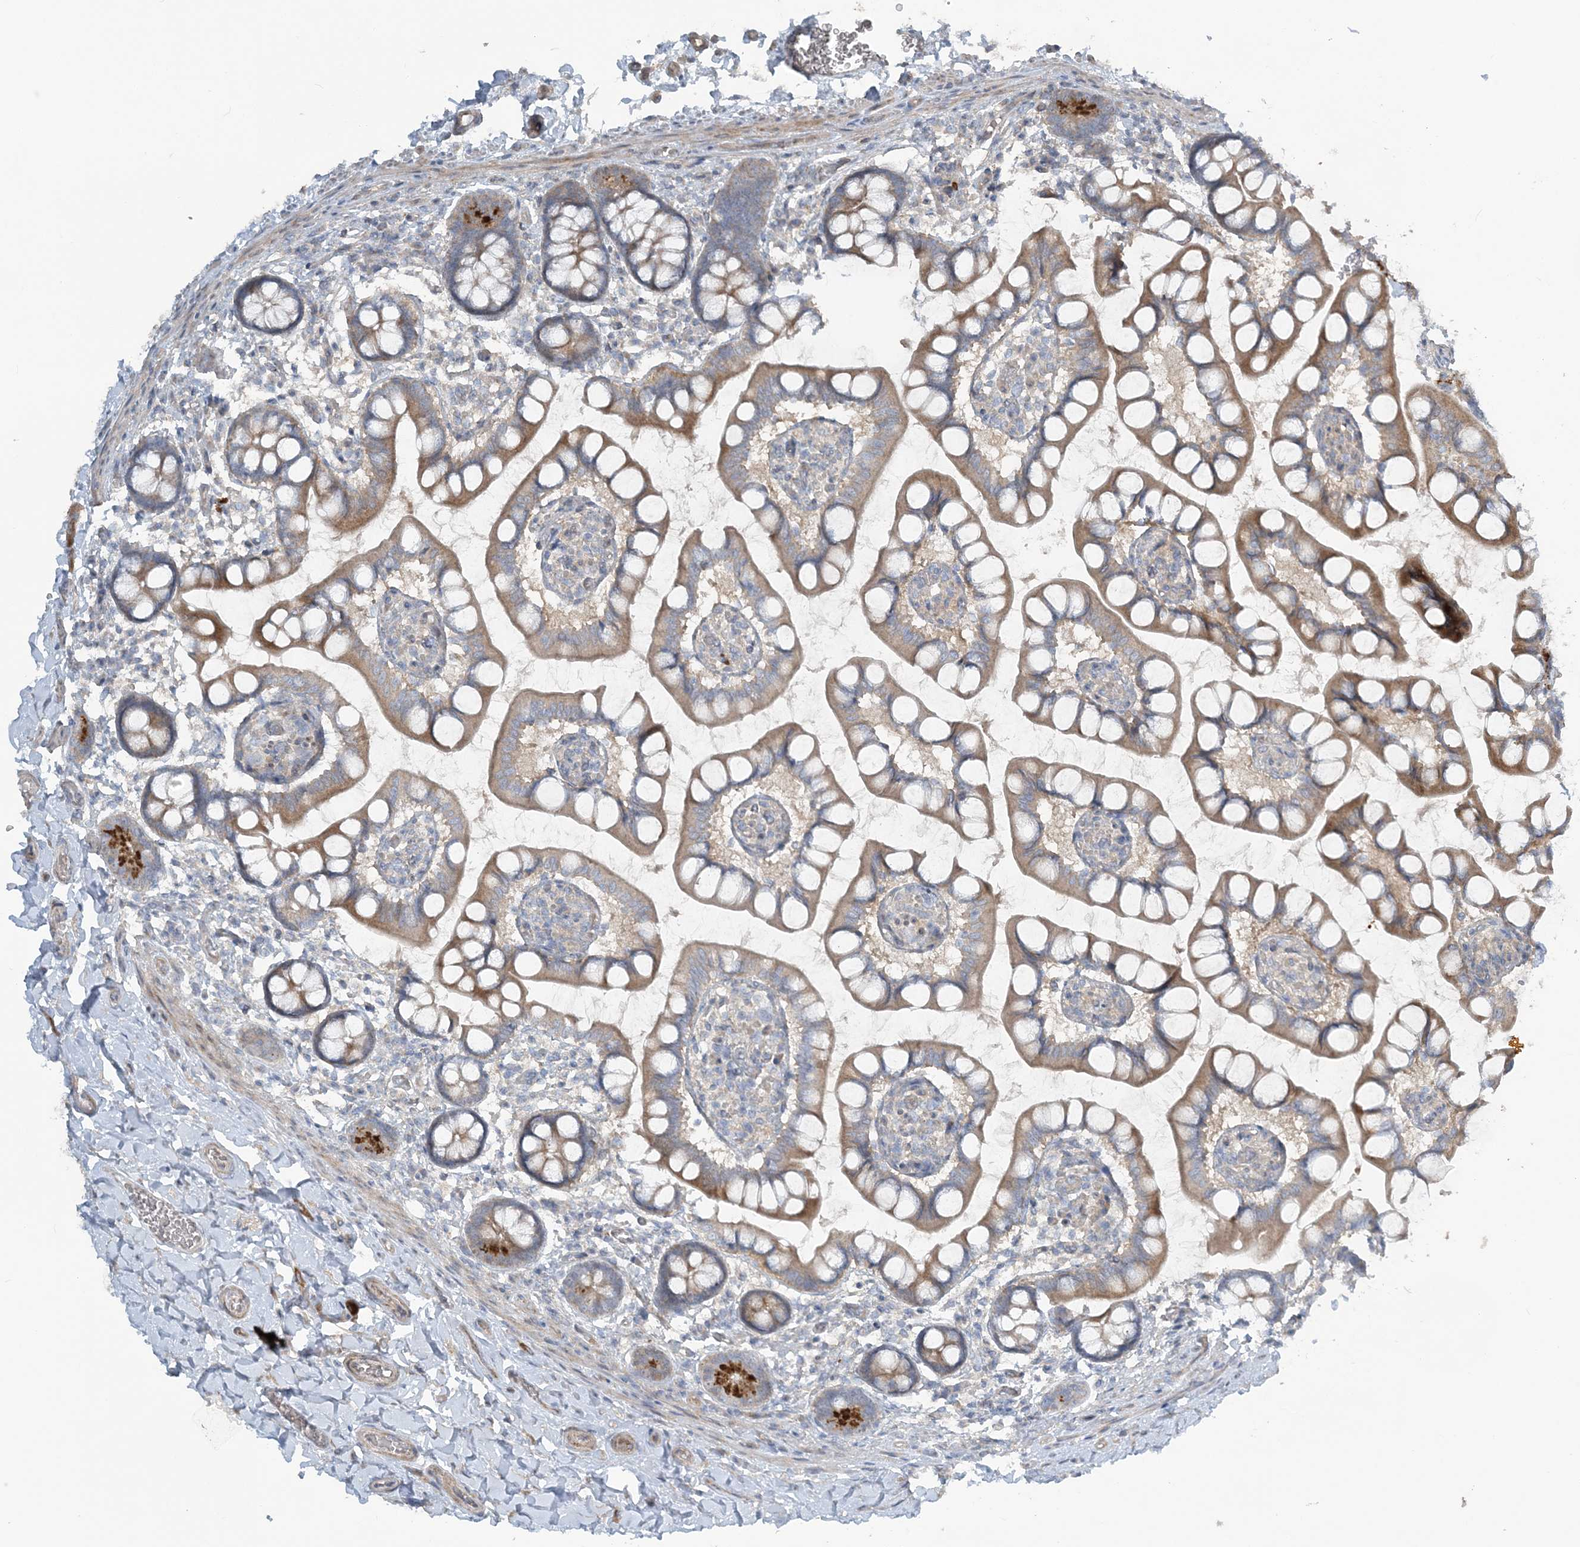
{"staining": {"intensity": "moderate", "quantity": ">75%", "location": "cytoplasmic/membranous"}, "tissue": "small intestine", "cell_type": "Glandular cells", "image_type": "normal", "snomed": [{"axis": "morphology", "description": "Normal tissue, NOS"}, {"axis": "topography", "description": "Small intestine"}], "caption": "Moderate cytoplasmic/membranous positivity for a protein is identified in approximately >75% of glandular cells of normal small intestine using immunohistochemistry (IHC).", "gene": "SLC4A10", "patient": {"sex": "male", "age": 52}}